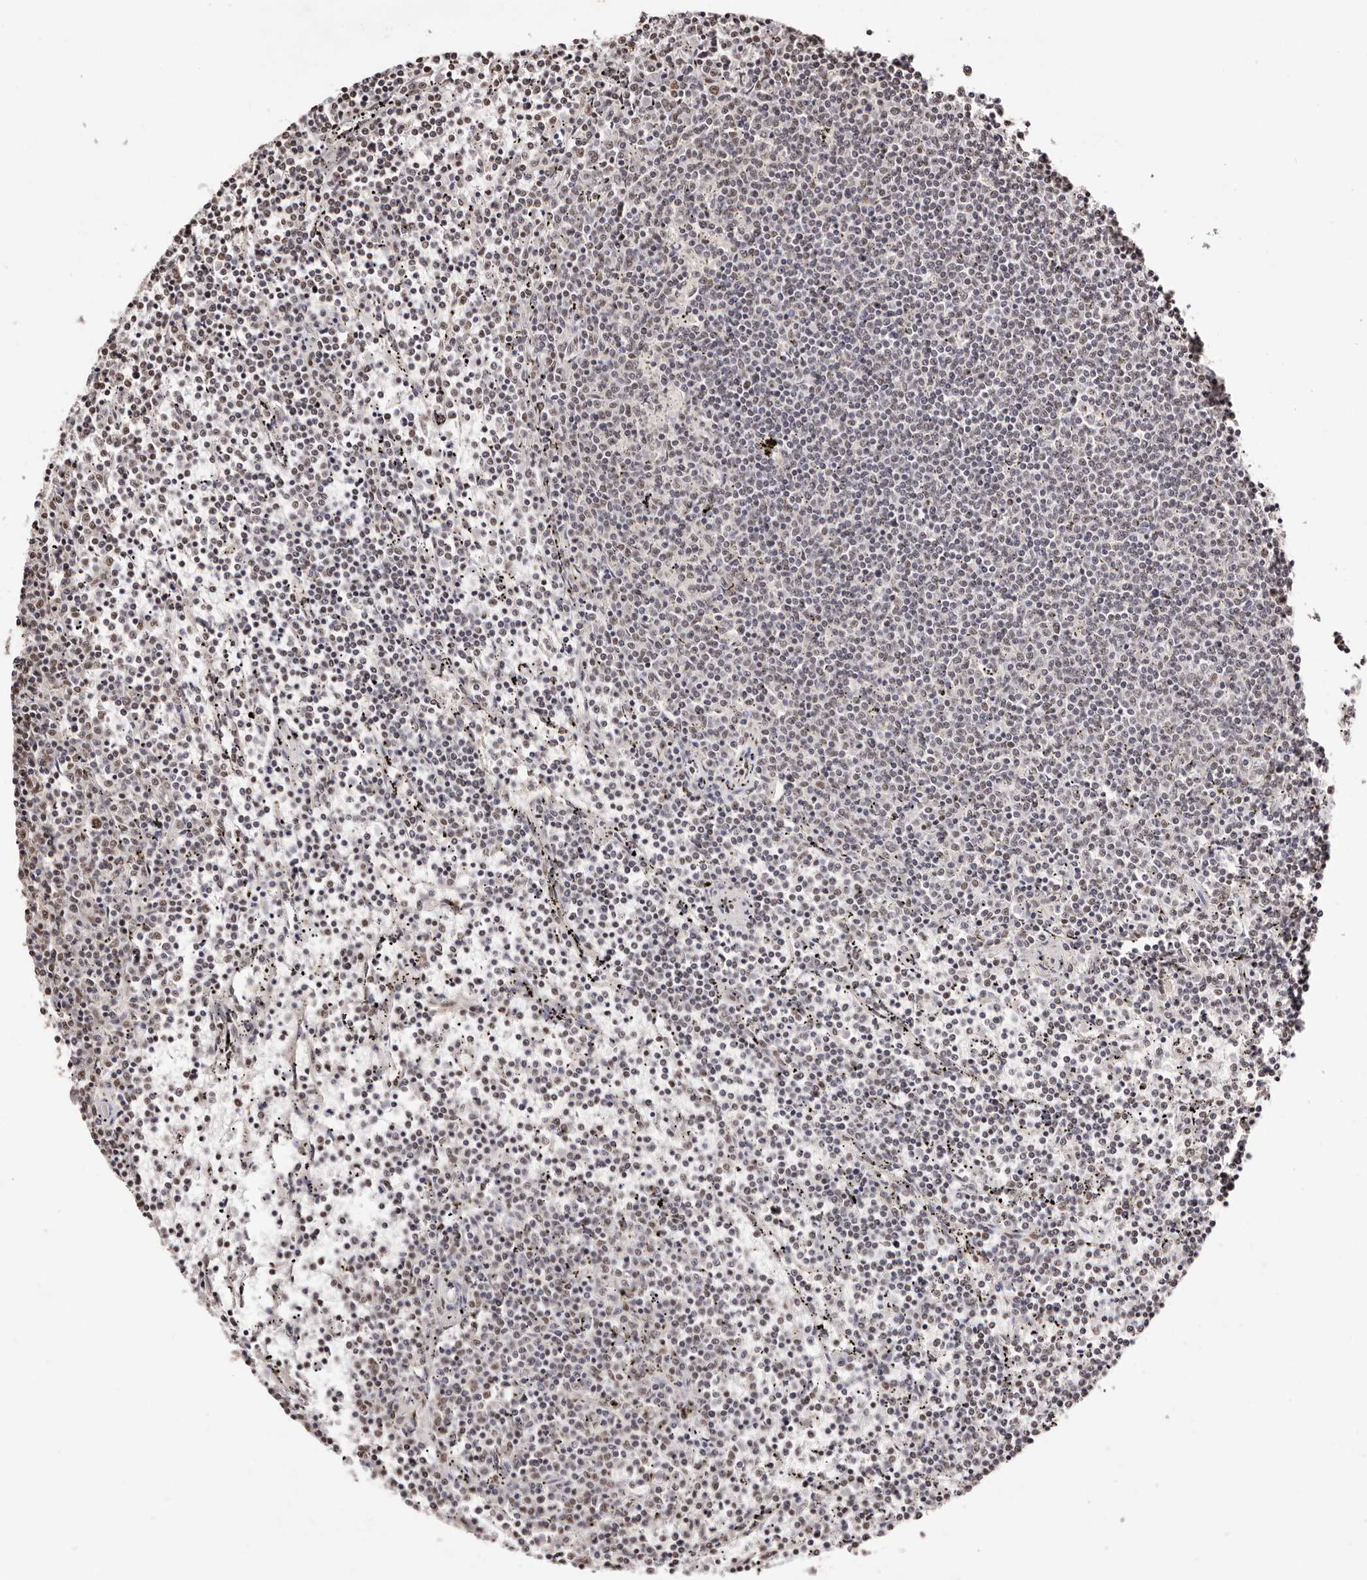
{"staining": {"intensity": "weak", "quantity": "25%-75%", "location": "nuclear"}, "tissue": "lymphoma", "cell_type": "Tumor cells", "image_type": "cancer", "snomed": [{"axis": "morphology", "description": "Malignant lymphoma, non-Hodgkin's type, Low grade"}, {"axis": "topography", "description": "Spleen"}], "caption": "Weak nuclear protein expression is identified in about 25%-75% of tumor cells in lymphoma.", "gene": "BICRAL", "patient": {"sex": "female", "age": 50}}